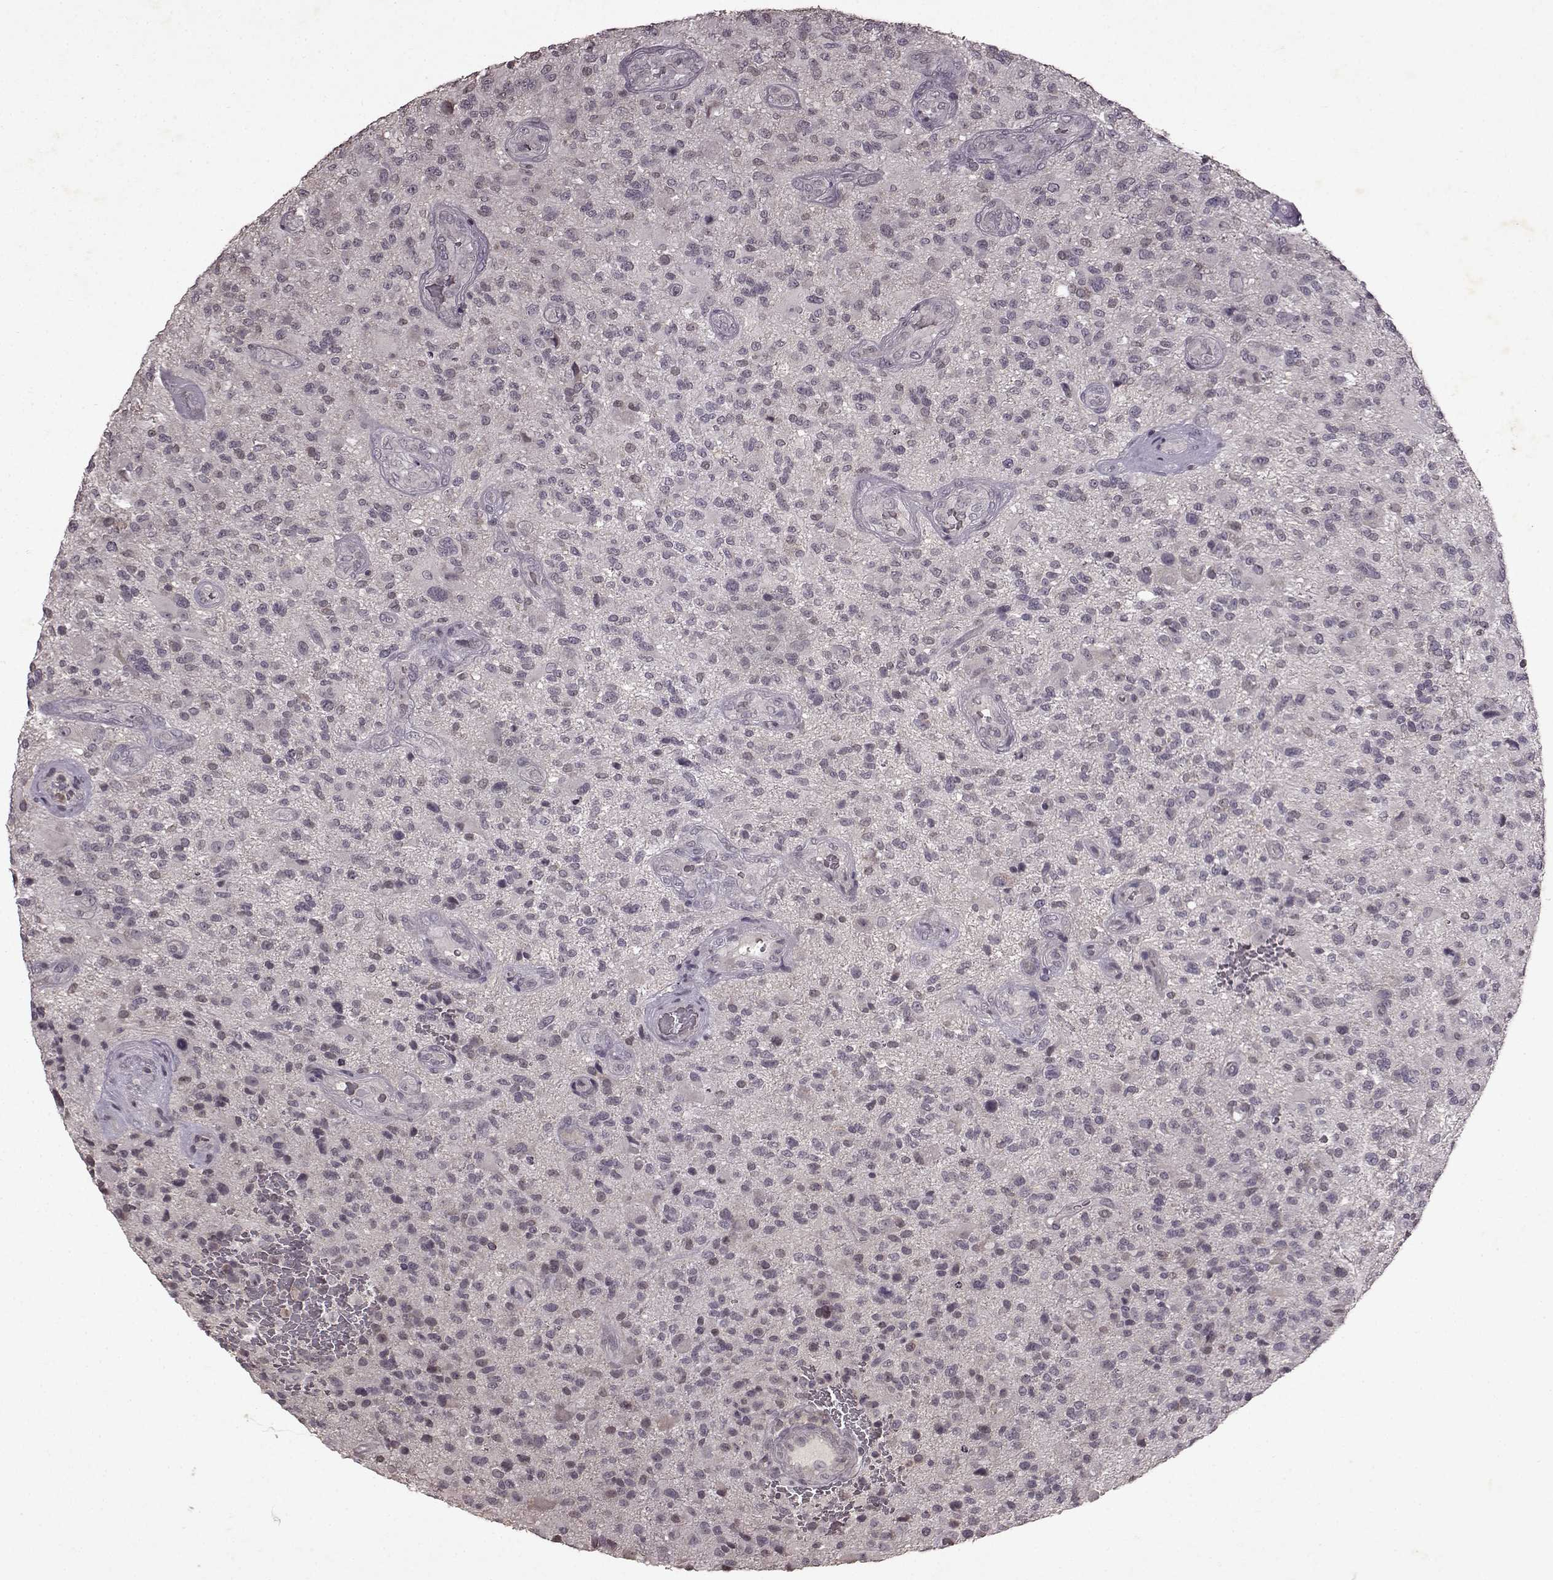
{"staining": {"intensity": "negative", "quantity": "none", "location": "none"}, "tissue": "glioma", "cell_type": "Tumor cells", "image_type": "cancer", "snomed": [{"axis": "morphology", "description": "Glioma, malignant, High grade"}, {"axis": "topography", "description": "Brain"}], "caption": "Immunohistochemistry (IHC) histopathology image of human malignant glioma (high-grade) stained for a protein (brown), which displays no expression in tumor cells.", "gene": "LHB", "patient": {"sex": "male", "age": 47}}